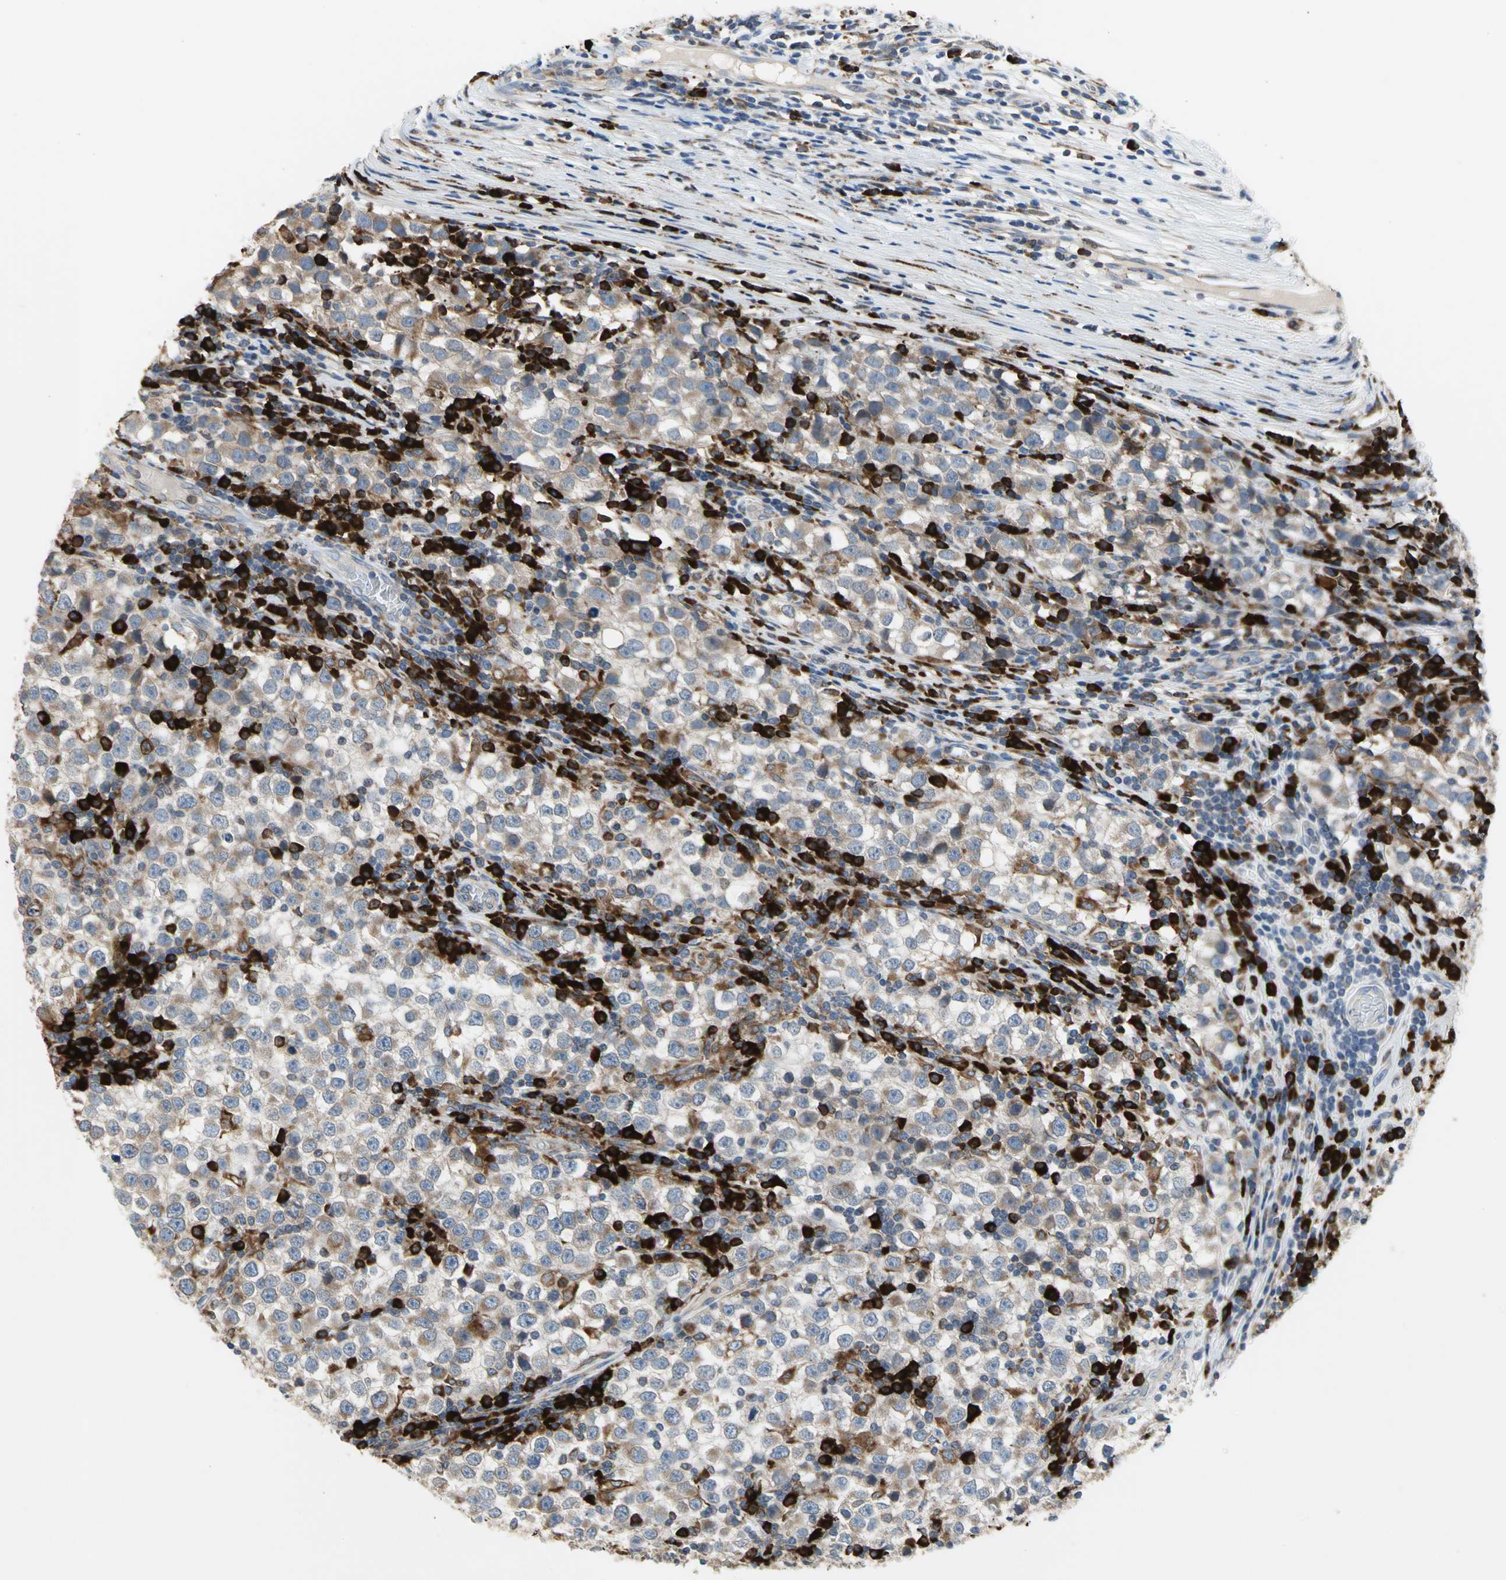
{"staining": {"intensity": "moderate", "quantity": "25%-75%", "location": "cytoplasmic/membranous"}, "tissue": "testis cancer", "cell_type": "Tumor cells", "image_type": "cancer", "snomed": [{"axis": "morphology", "description": "Seminoma, NOS"}, {"axis": "topography", "description": "Testis"}], "caption": "Immunohistochemistry (IHC) of human testis cancer demonstrates medium levels of moderate cytoplasmic/membranous positivity in approximately 25%-75% of tumor cells.", "gene": "SDF2L1", "patient": {"sex": "male", "age": 65}}